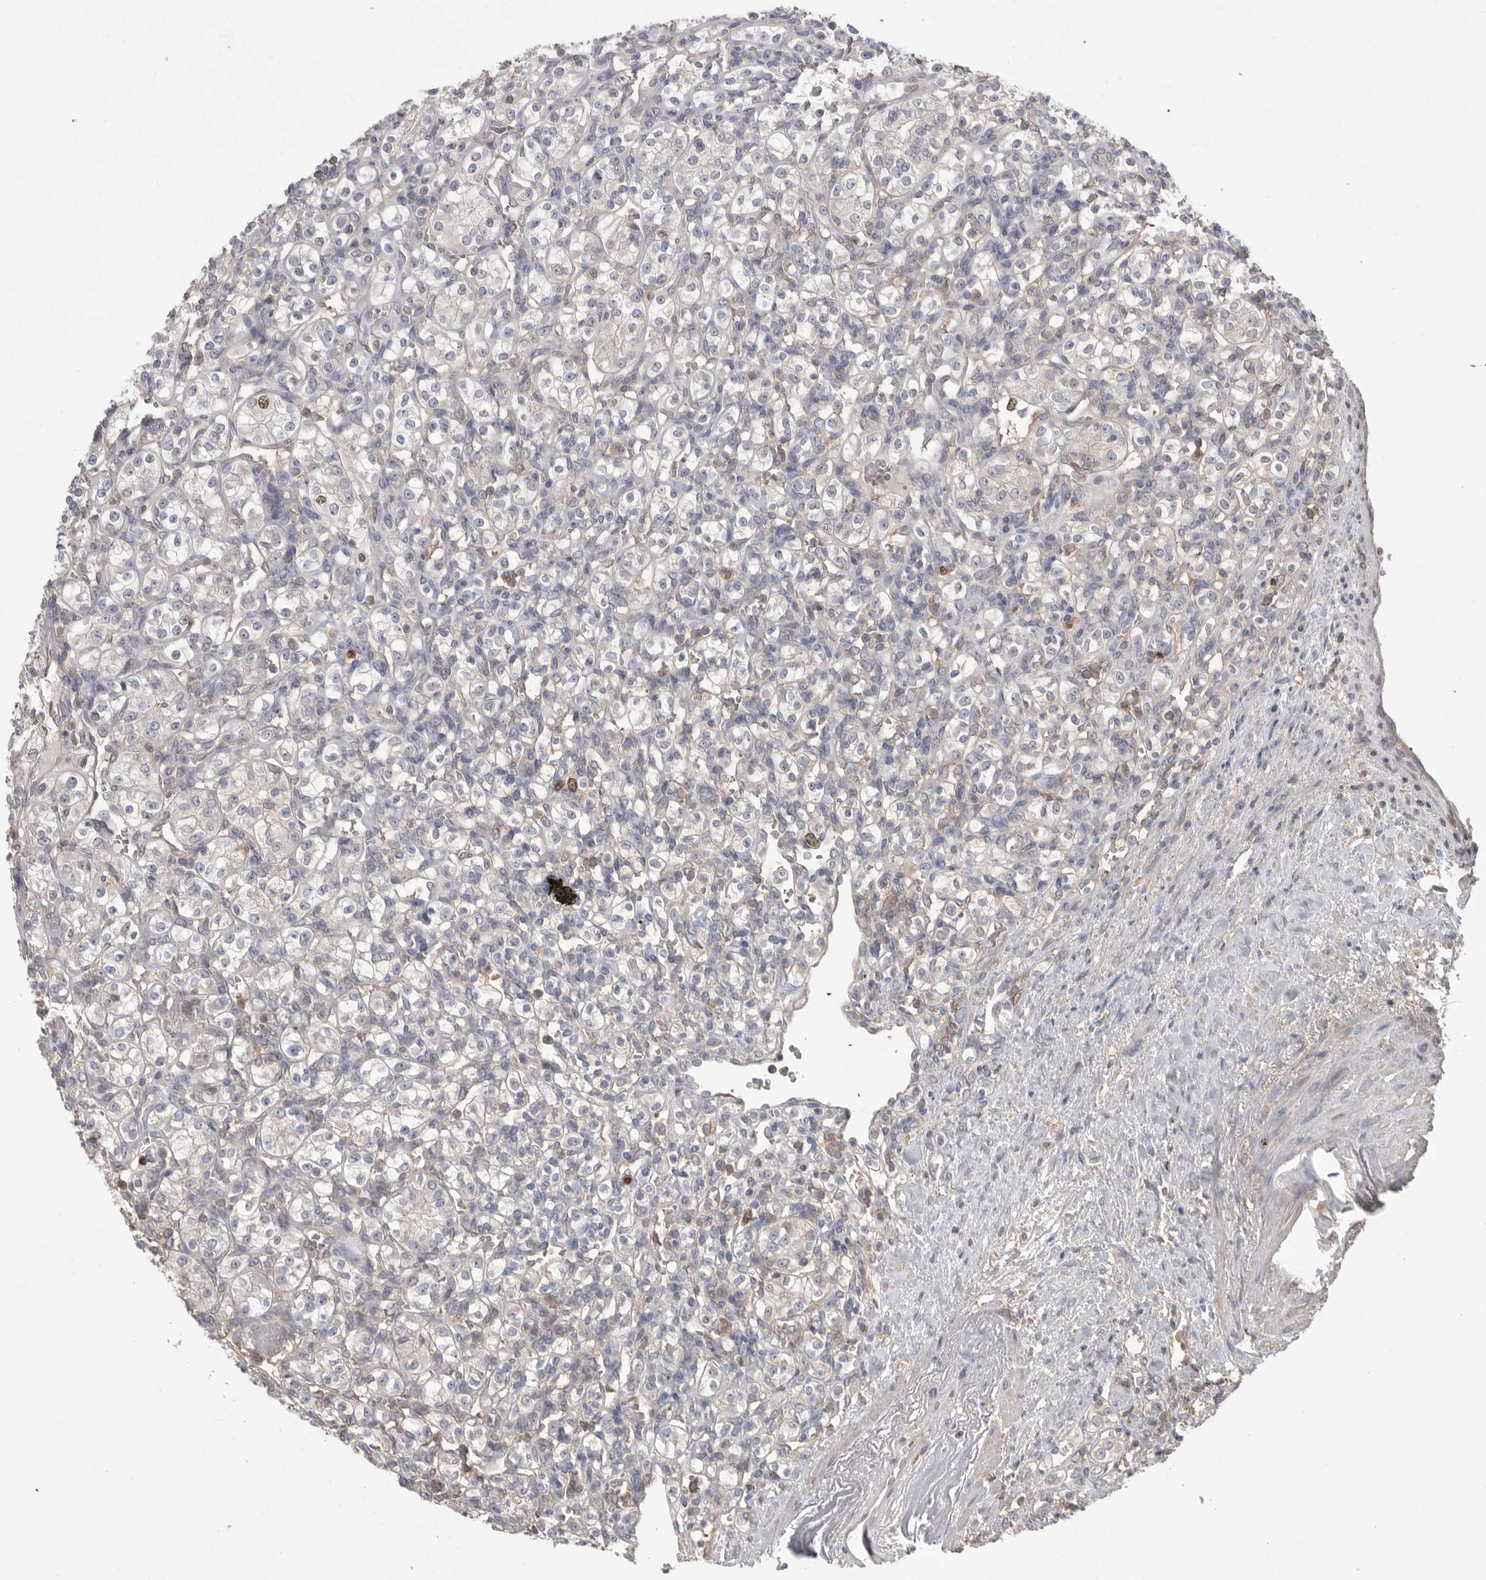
{"staining": {"intensity": "moderate", "quantity": "<25%", "location": "nuclear"}, "tissue": "renal cancer", "cell_type": "Tumor cells", "image_type": "cancer", "snomed": [{"axis": "morphology", "description": "Adenocarcinoma, NOS"}, {"axis": "topography", "description": "Kidney"}], "caption": "Immunohistochemistry (IHC) image of neoplastic tissue: renal cancer (adenocarcinoma) stained using immunohistochemistry exhibits low levels of moderate protein expression localized specifically in the nuclear of tumor cells, appearing as a nuclear brown color.", "gene": "TOP2A", "patient": {"sex": "male", "age": 77}}